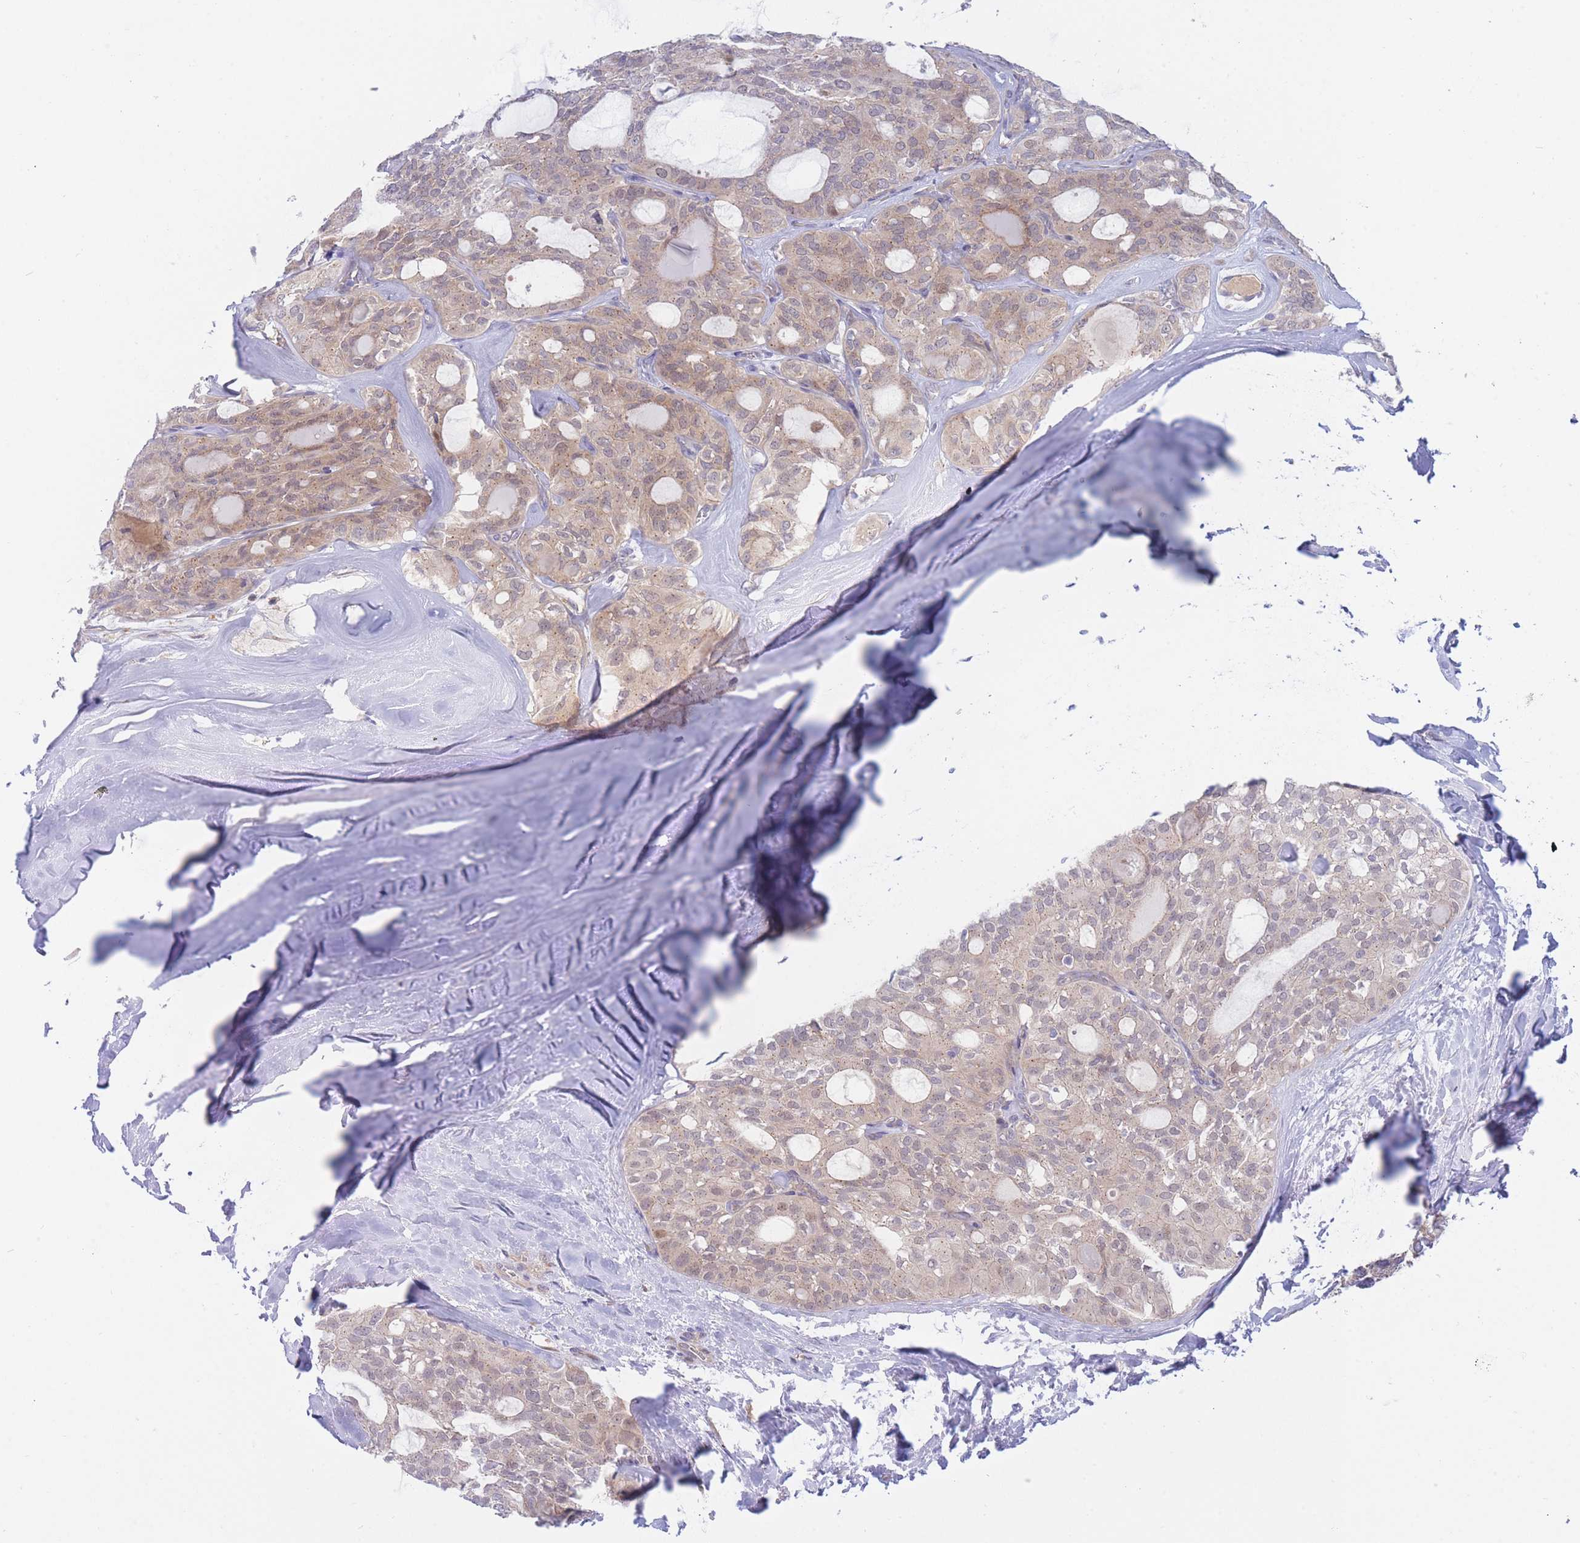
{"staining": {"intensity": "weak", "quantity": "<25%", "location": "cytoplasmic/membranous"}, "tissue": "thyroid cancer", "cell_type": "Tumor cells", "image_type": "cancer", "snomed": [{"axis": "morphology", "description": "Follicular adenoma carcinoma, NOS"}, {"axis": "topography", "description": "Thyroid gland"}], "caption": "Immunohistochemistry (IHC) micrograph of human follicular adenoma carcinoma (thyroid) stained for a protein (brown), which demonstrates no staining in tumor cells.", "gene": "APOL4", "patient": {"sex": "male", "age": 75}}